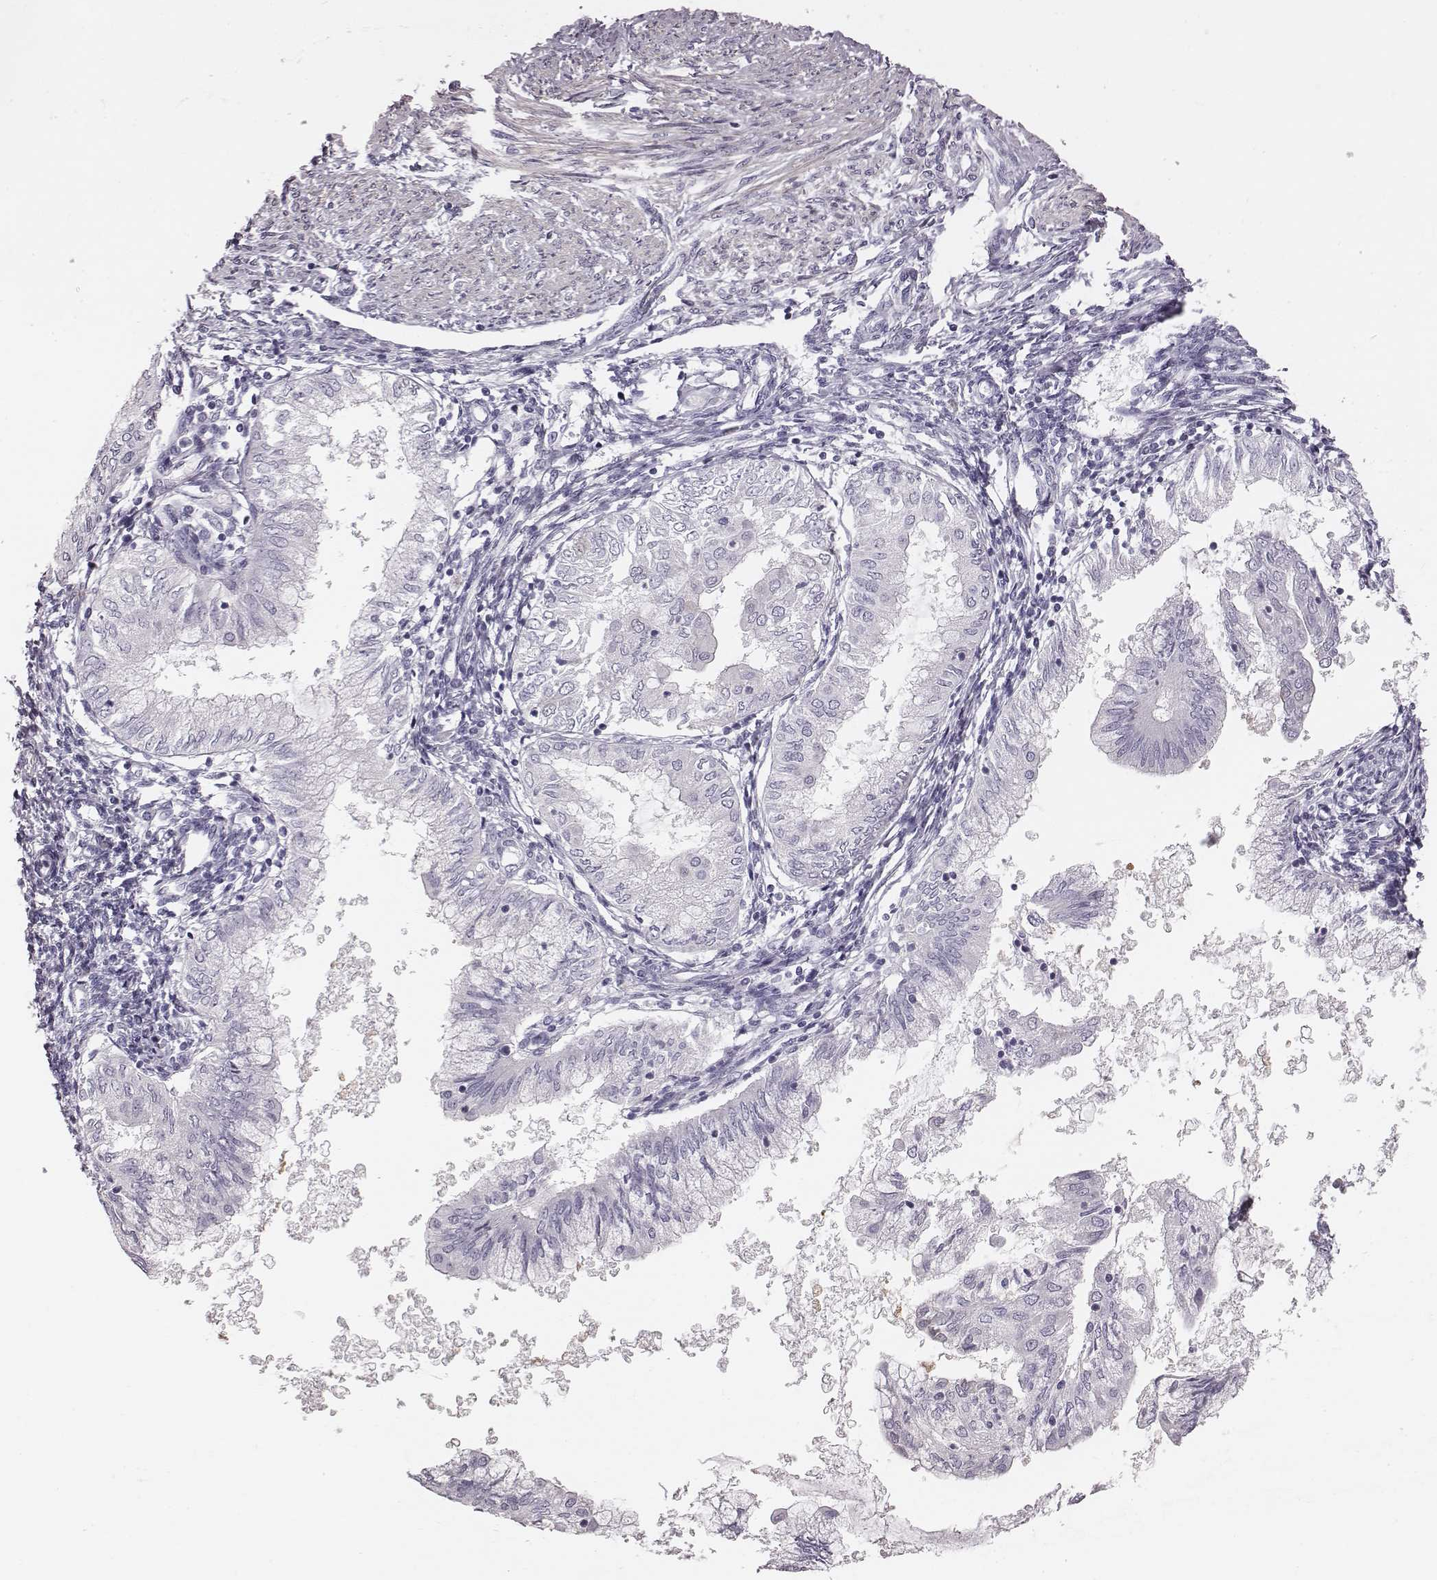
{"staining": {"intensity": "negative", "quantity": "none", "location": "none"}, "tissue": "endometrial cancer", "cell_type": "Tumor cells", "image_type": "cancer", "snomed": [{"axis": "morphology", "description": "Adenocarcinoma, NOS"}, {"axis": "topography", "description": "Endometrium"}], "caption": "Human endometrial cancer stained for a protein using immunohistochemistry reveals no staining in tumor cells.", "gene": "CRISP1", "patient": {"sex": "female", "age": 68}}